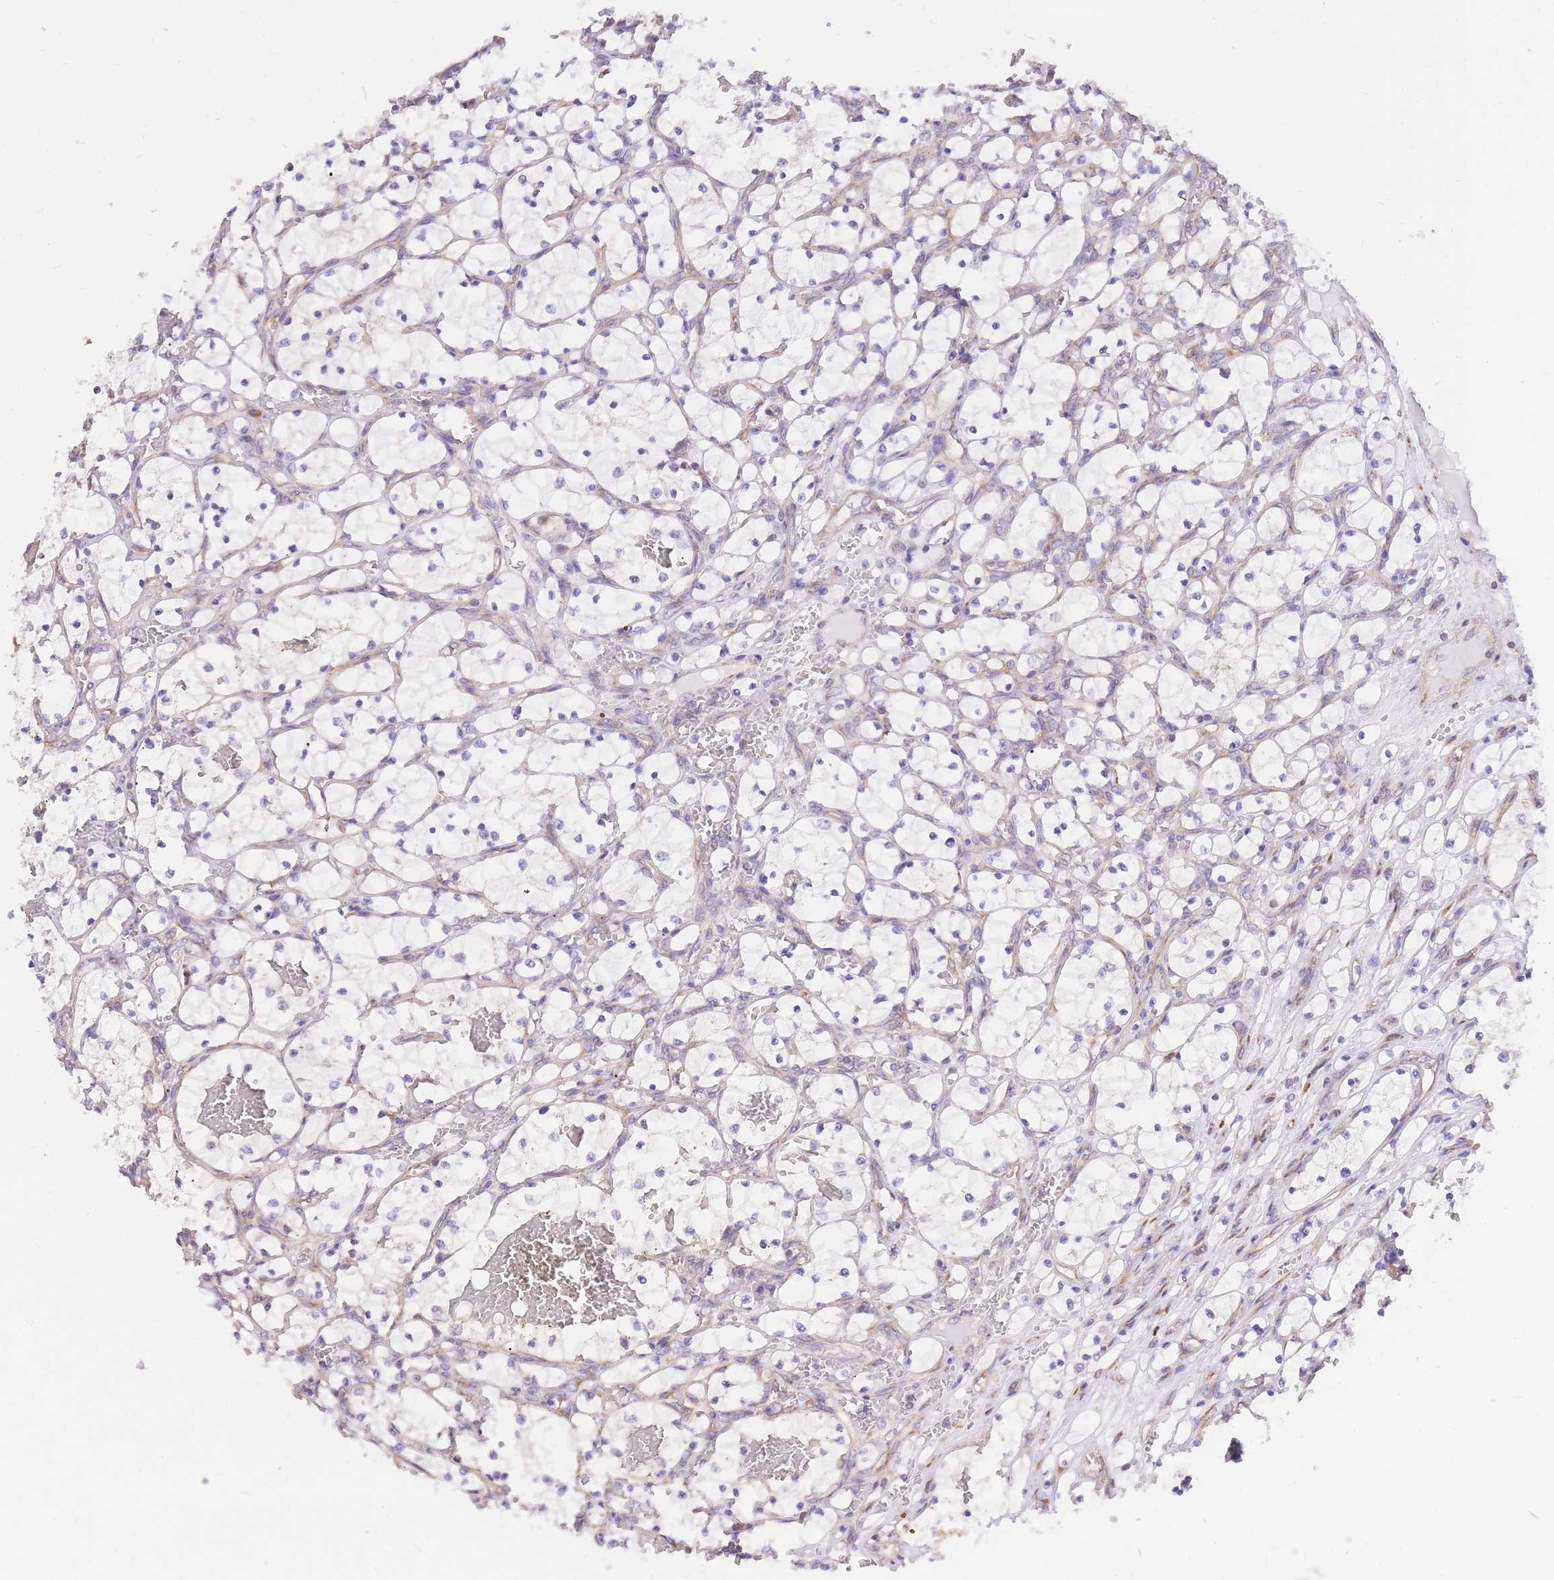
{"staining": {"intensity": "negative", "quantity": "none", "location": "none"}, "tissue": "renal cancer", "cell_type": "Tumor cells", "image_type": "cancer", "snomed": [{"axis": "morphology", "description": "Adenocarcinoma, NOS"}, {"axis": "topography", "description": "Kidney"}], "caption": "An immunohistochemistry micrograph of adenocarcinoma (renal) is shown. There is no staining in tumor cells of adenocarcinoma (renal).", "gene": "GBP7", "patient": {"sex": "female", "age": 69}}